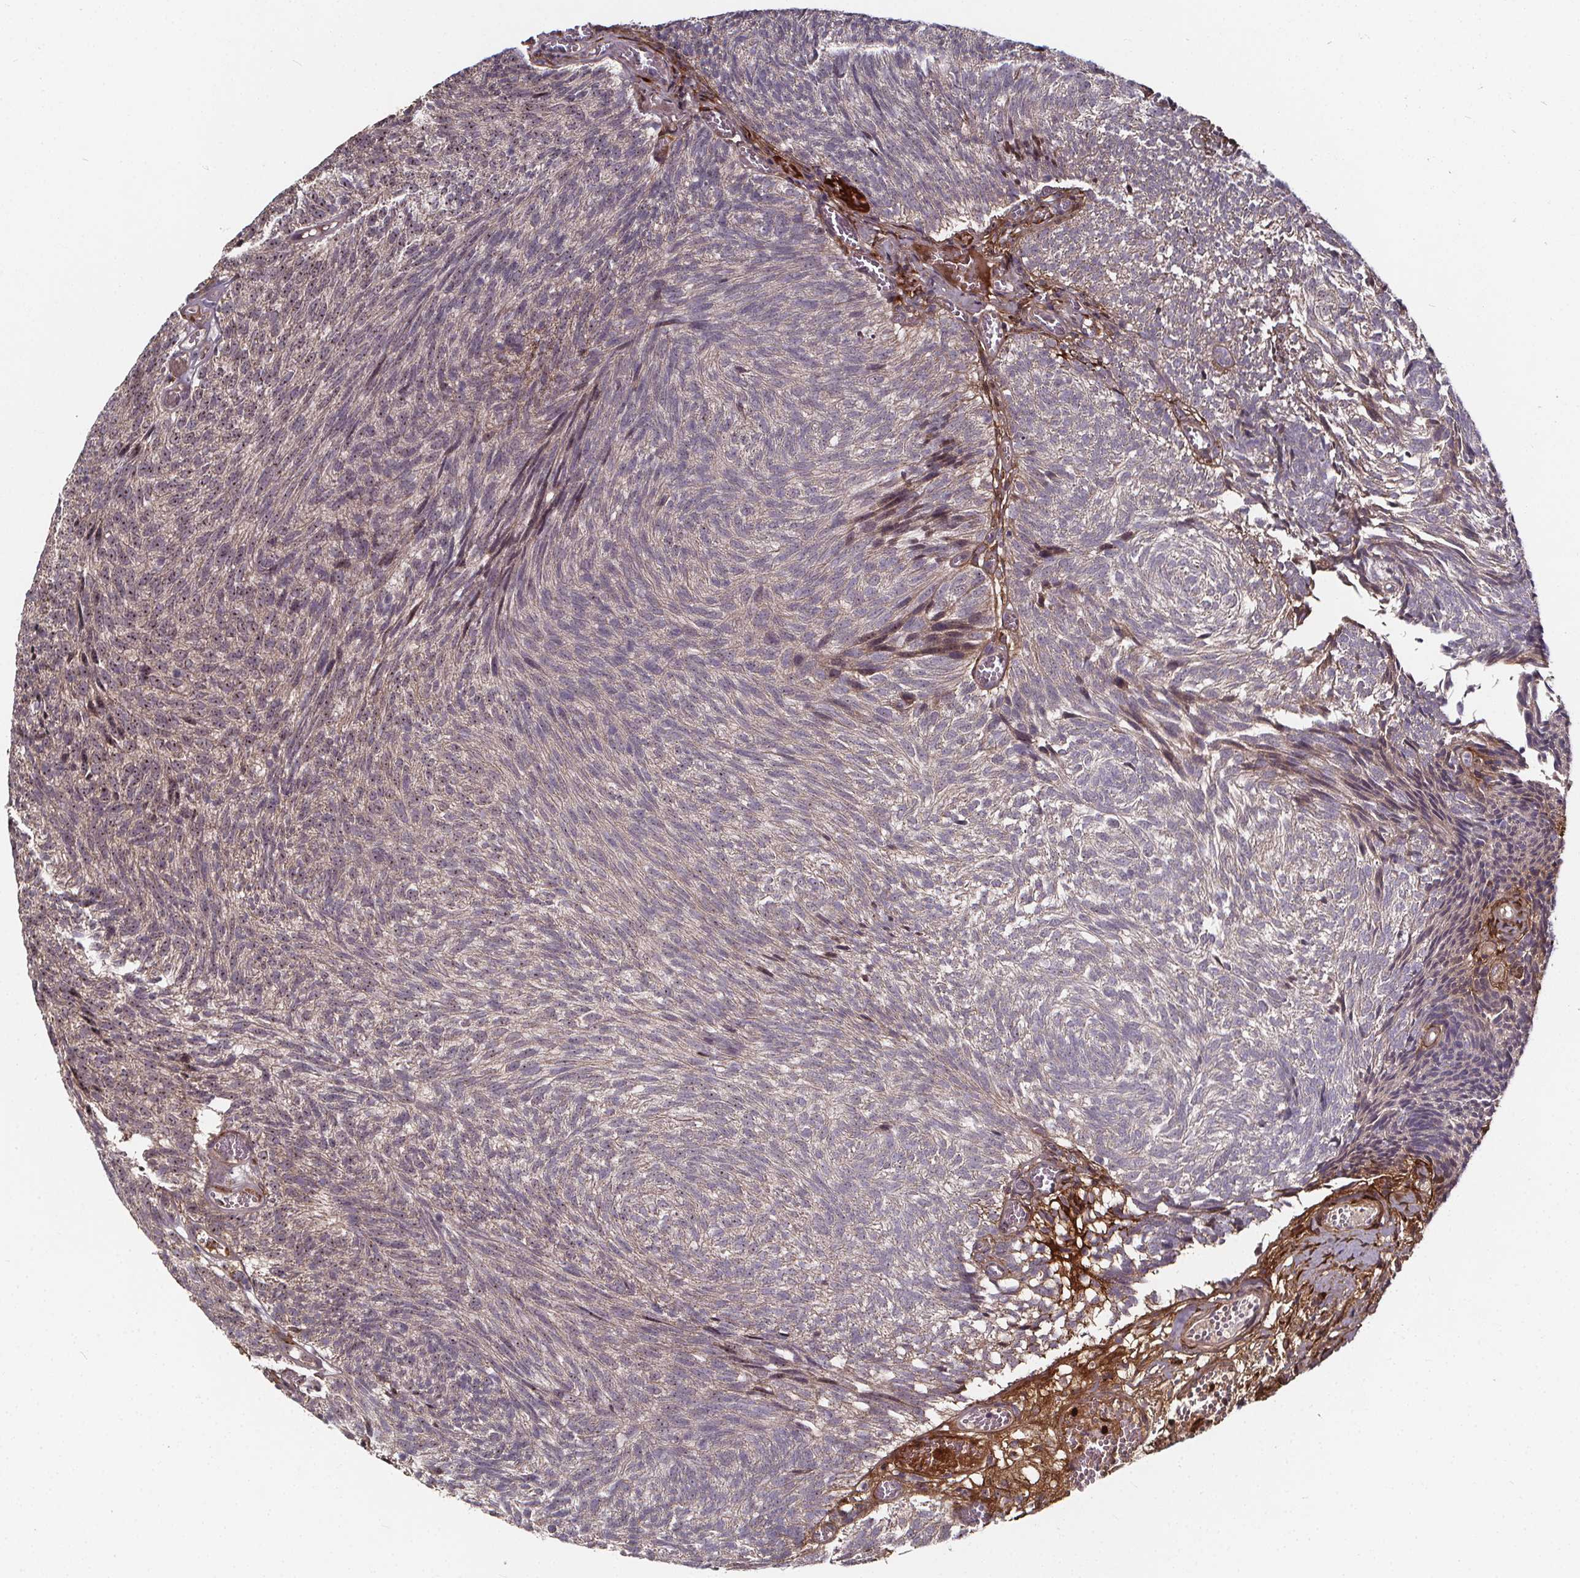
{"staining": {"intensity": "negative", "quantity": "none", "location": "none"}, "tissue": "urothelial cancer", "cell_type": "Tumor cells", "image_type": "cancer", "snomed": [{"axis": "morphology", "description": "Urothelial carcinoma, Low grade"}, {"axis": "topography", "description": "Urinary bladder"}], "caption": "Immunohistochemical staining of human urothelial cancer reveals no significant staining in tumor cells. (DAB immunohistochemistry with hematoxylin counter stain).", "gene": "AEBP1", "patient": {"sex": "male", "age": 77}}